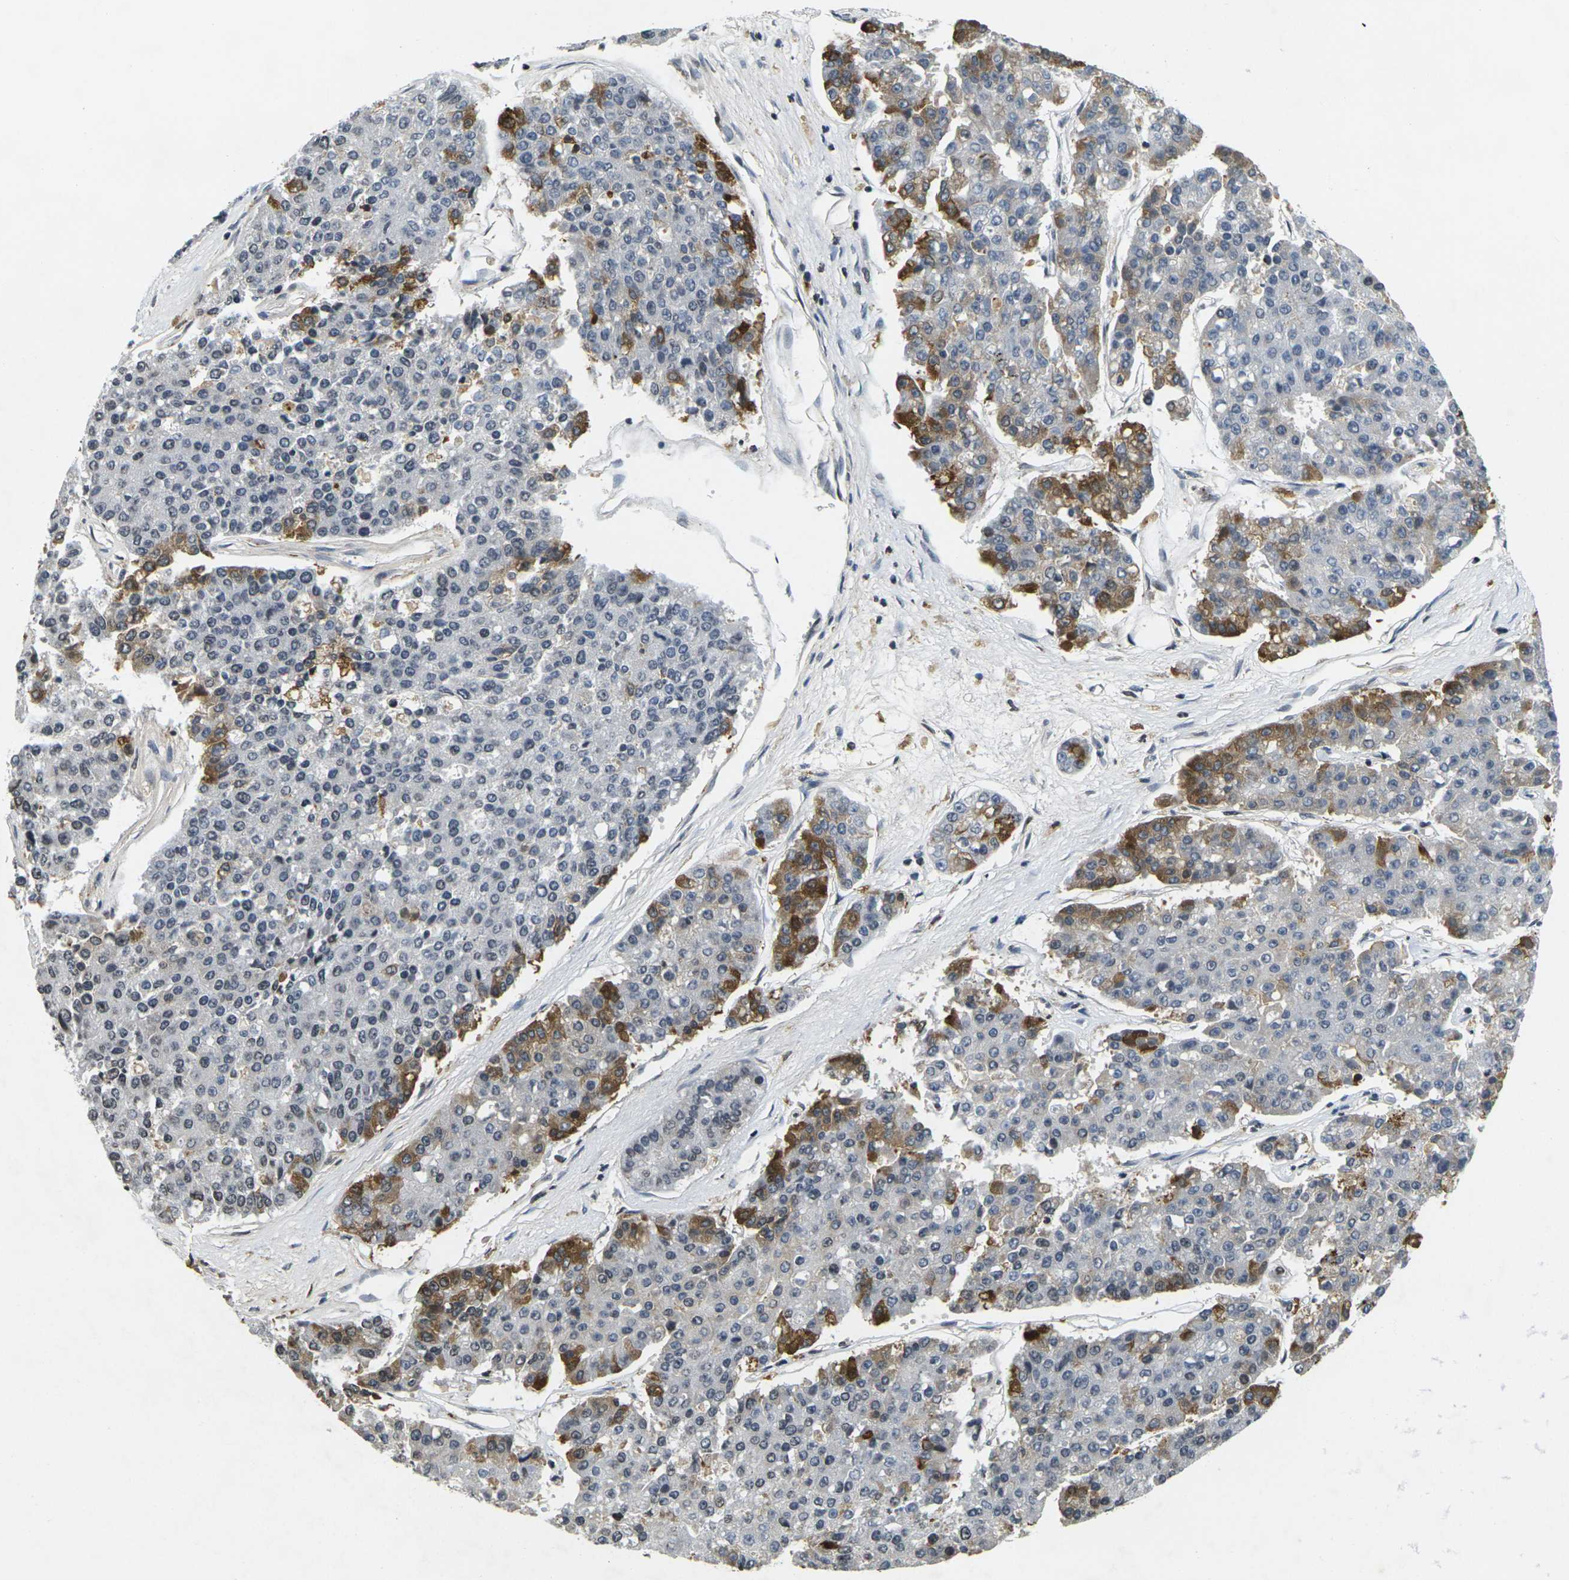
{"staining": {"intensity": "strong", "quantity": "<25%", "location": "cytoplasmic/membranous"}, "tissue": "pancreatic cancer", "cell_type": "Tumor cells", "image_type": "cancer", "snomed": [{"axis": "morphology", "description": "Adenocarcinoma, NOS"}, {"axis": "topography", "description": "Pancreas"}], "caption": "A micrograph showing strong cytoplasmic/membranous expression in approximately <25% of tumor cells in pancreatic cancer, as visualized by brown immunohistochemical staining.", "gene": "C1QC", "patient": {"sex": "male", "age": 50}}